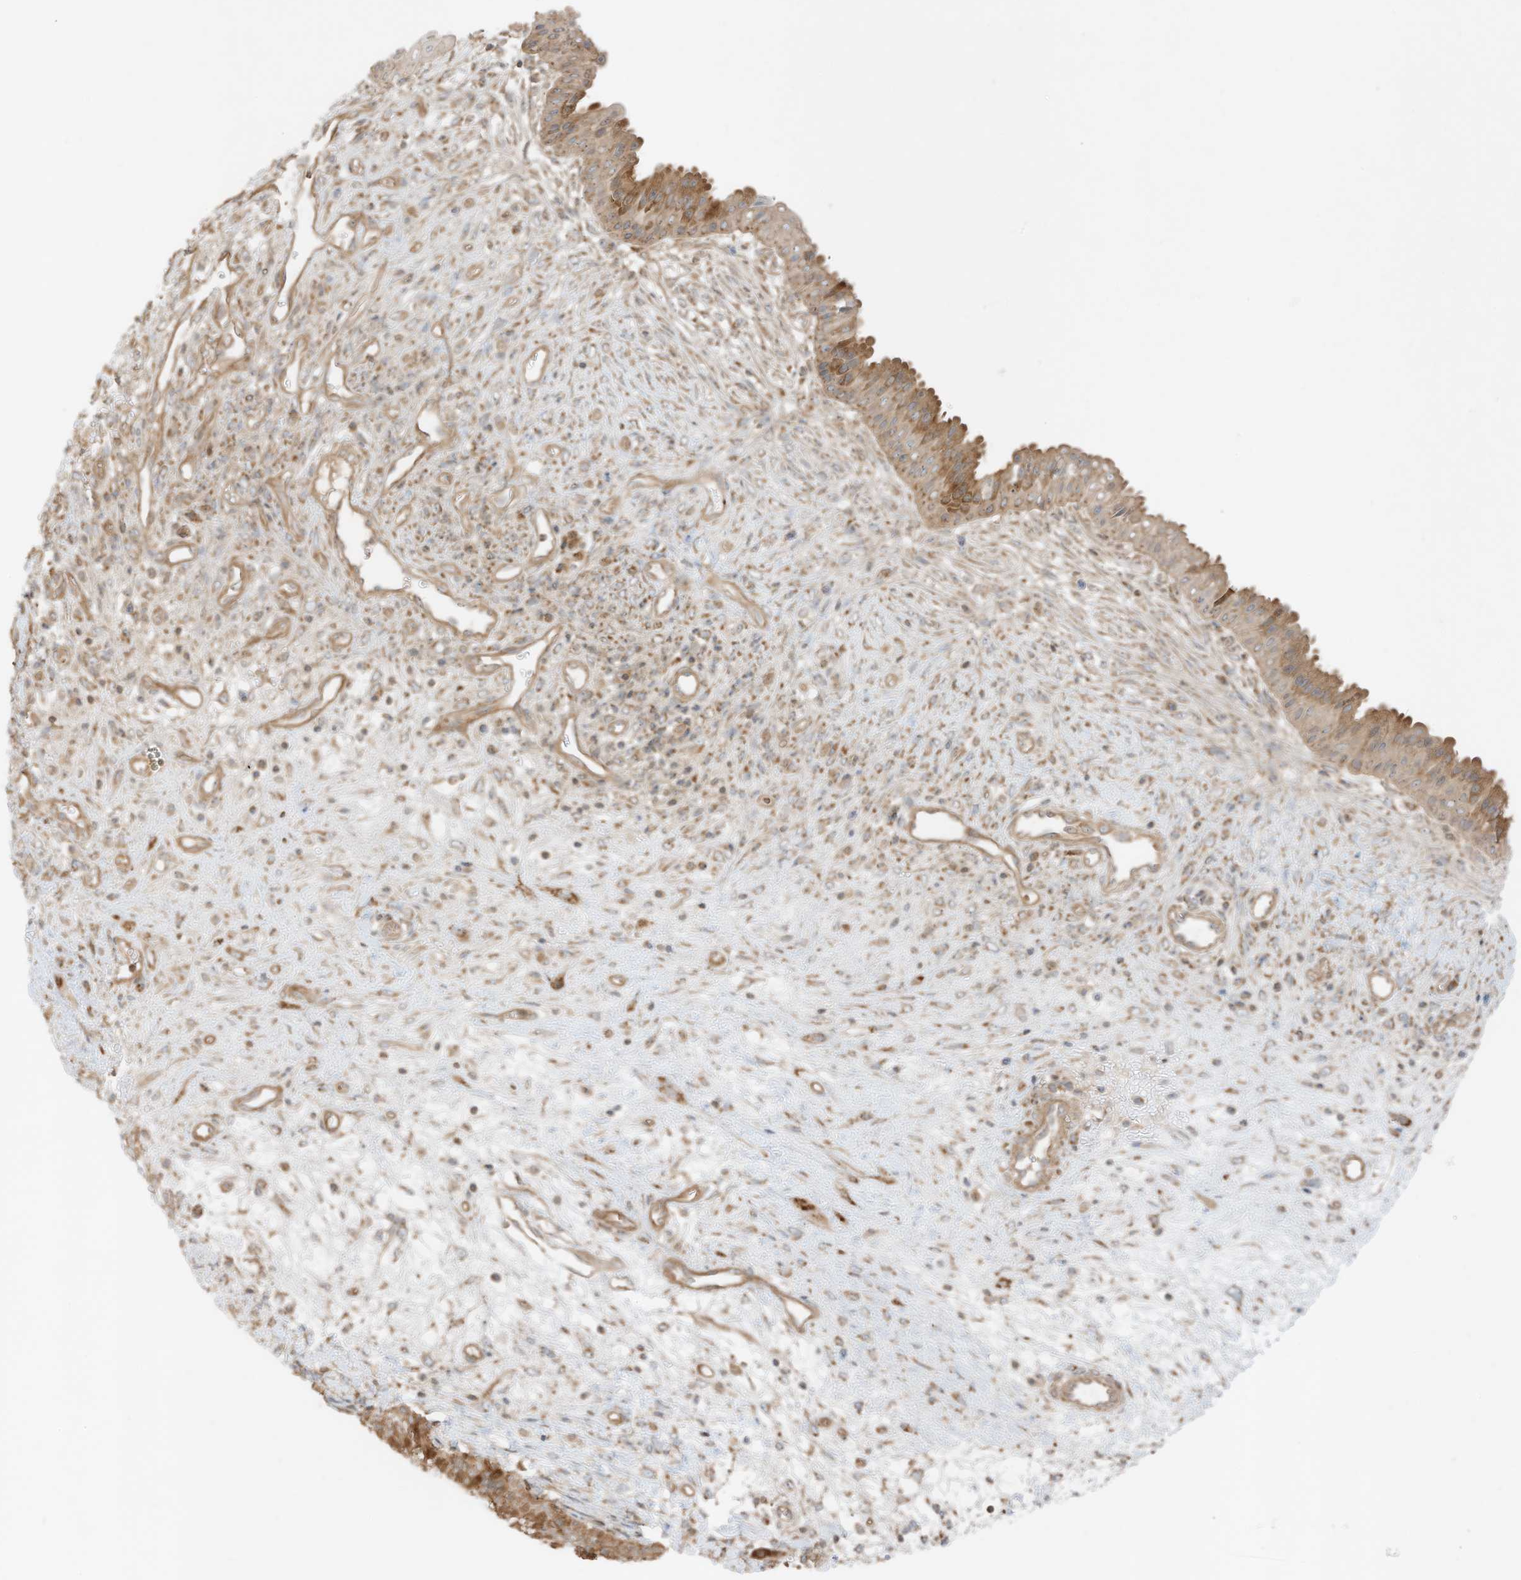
{"staining": {"intensity": "moderate", "quantity": ">75%", "location": "cytoplasmic/membranous"}, "tissue": "nasopharynx", "cell_type": "Respiratory epithelial cells", "image_type": "normal", "snomed": [{"axis": "morphology", "description": "Normal tissue, NOS"}, {"axis": "topography", "description": "Nasopharynx"}], "caption": "Moderate cytoplasmic/membranous positivity for a protein is identified in about >75% of respiratory epithelial cells of benign nasopharynx using IHC.", "gene": "SLC25A12", "patient": {"sex": "male", "age": 22}}